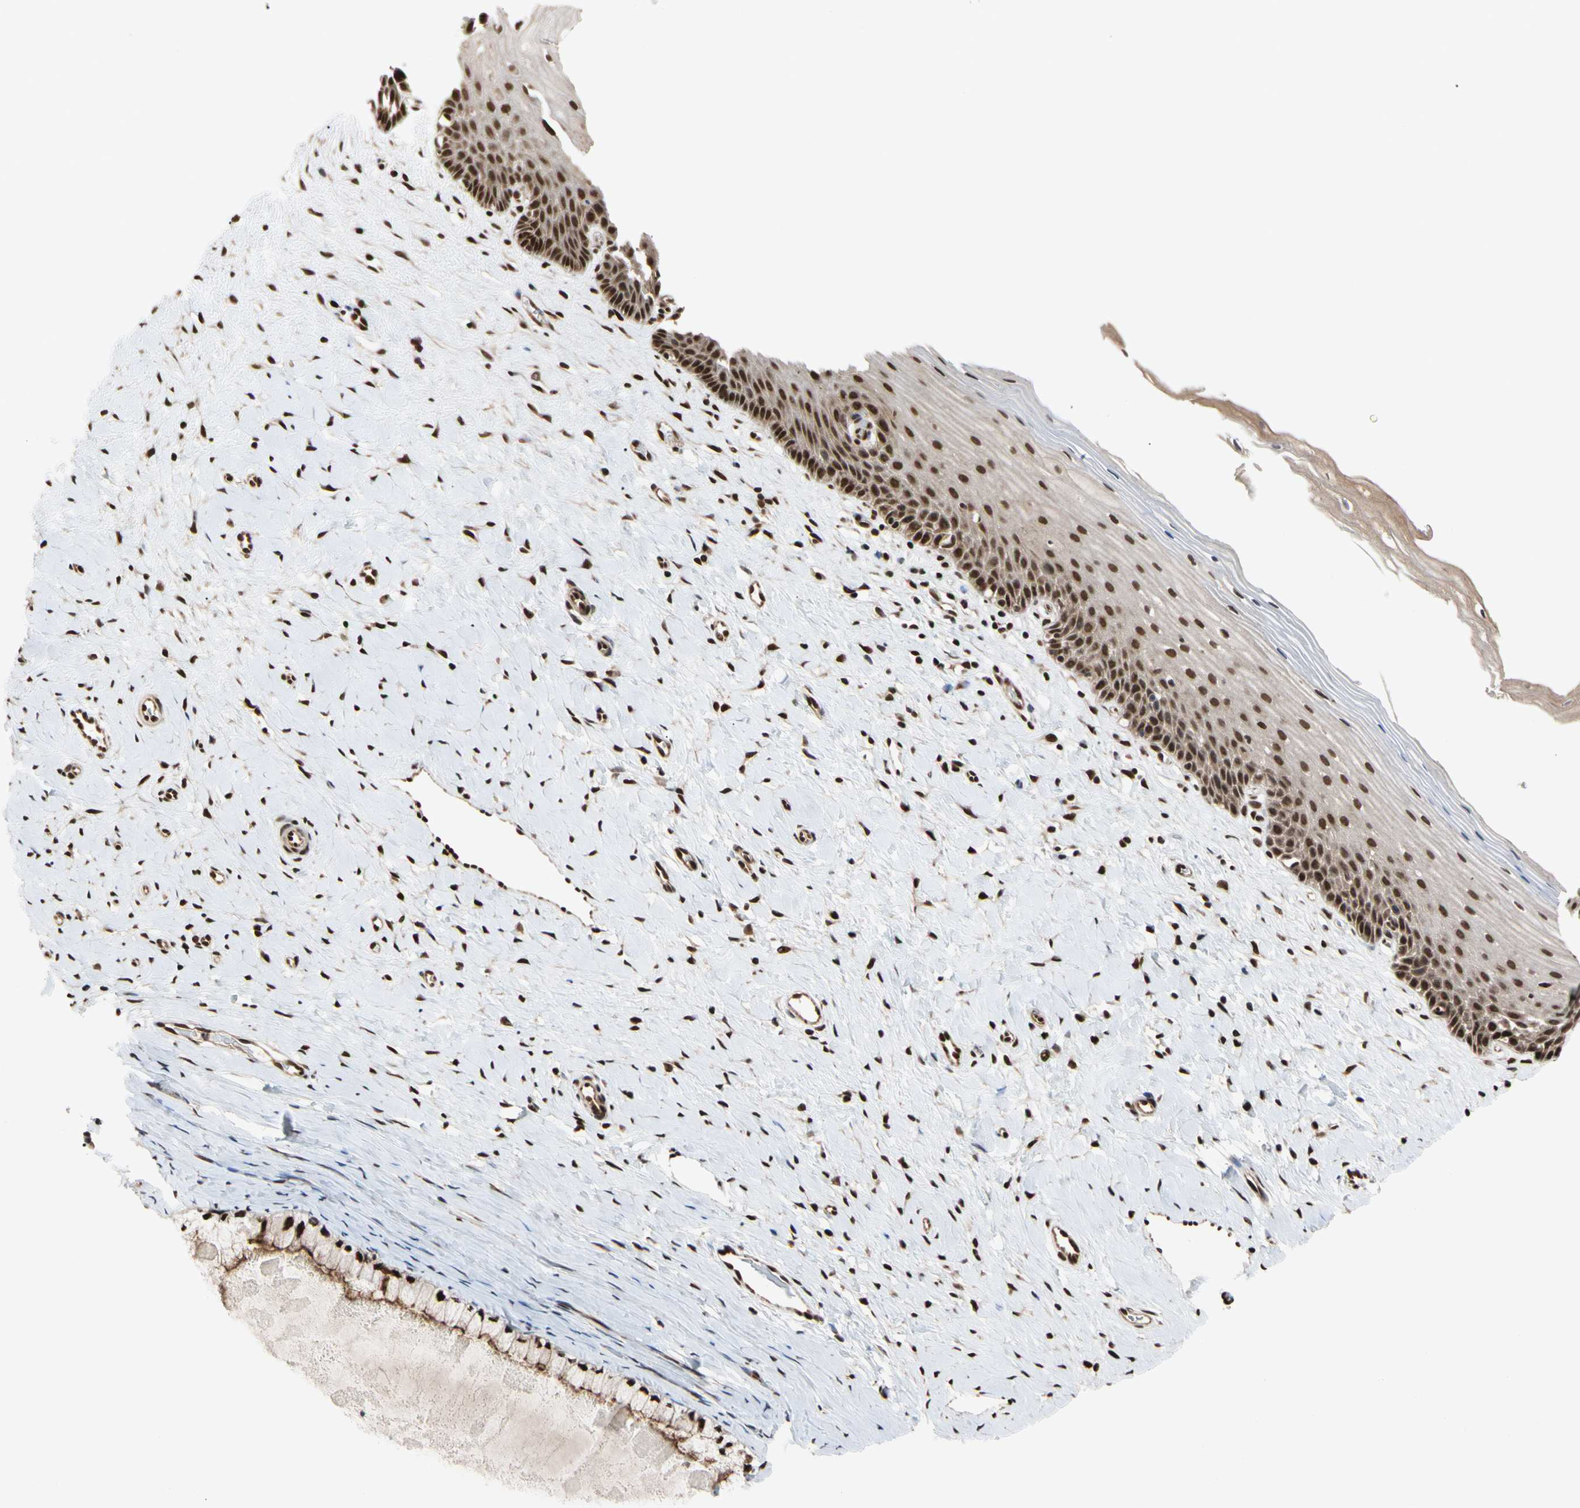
{"staining": {"intensity": "strong", "quantity": ">75%", "location": "nuclear"}, "tissue": "cervix", "cell_type": "Glandular cells", "image_type": "normal", "snomed": [{"axis": "morphology", "description": "Normal tissue, NOS"}, {"axis": "topography", "description": "Cervix"}], "caption": "Cervix stained for a protein (brown) displays strong nuclear positive expression in about >75% of glandular cells.", "gene": "FAM98B", "patient": {"sex": "female", "age": 39}}